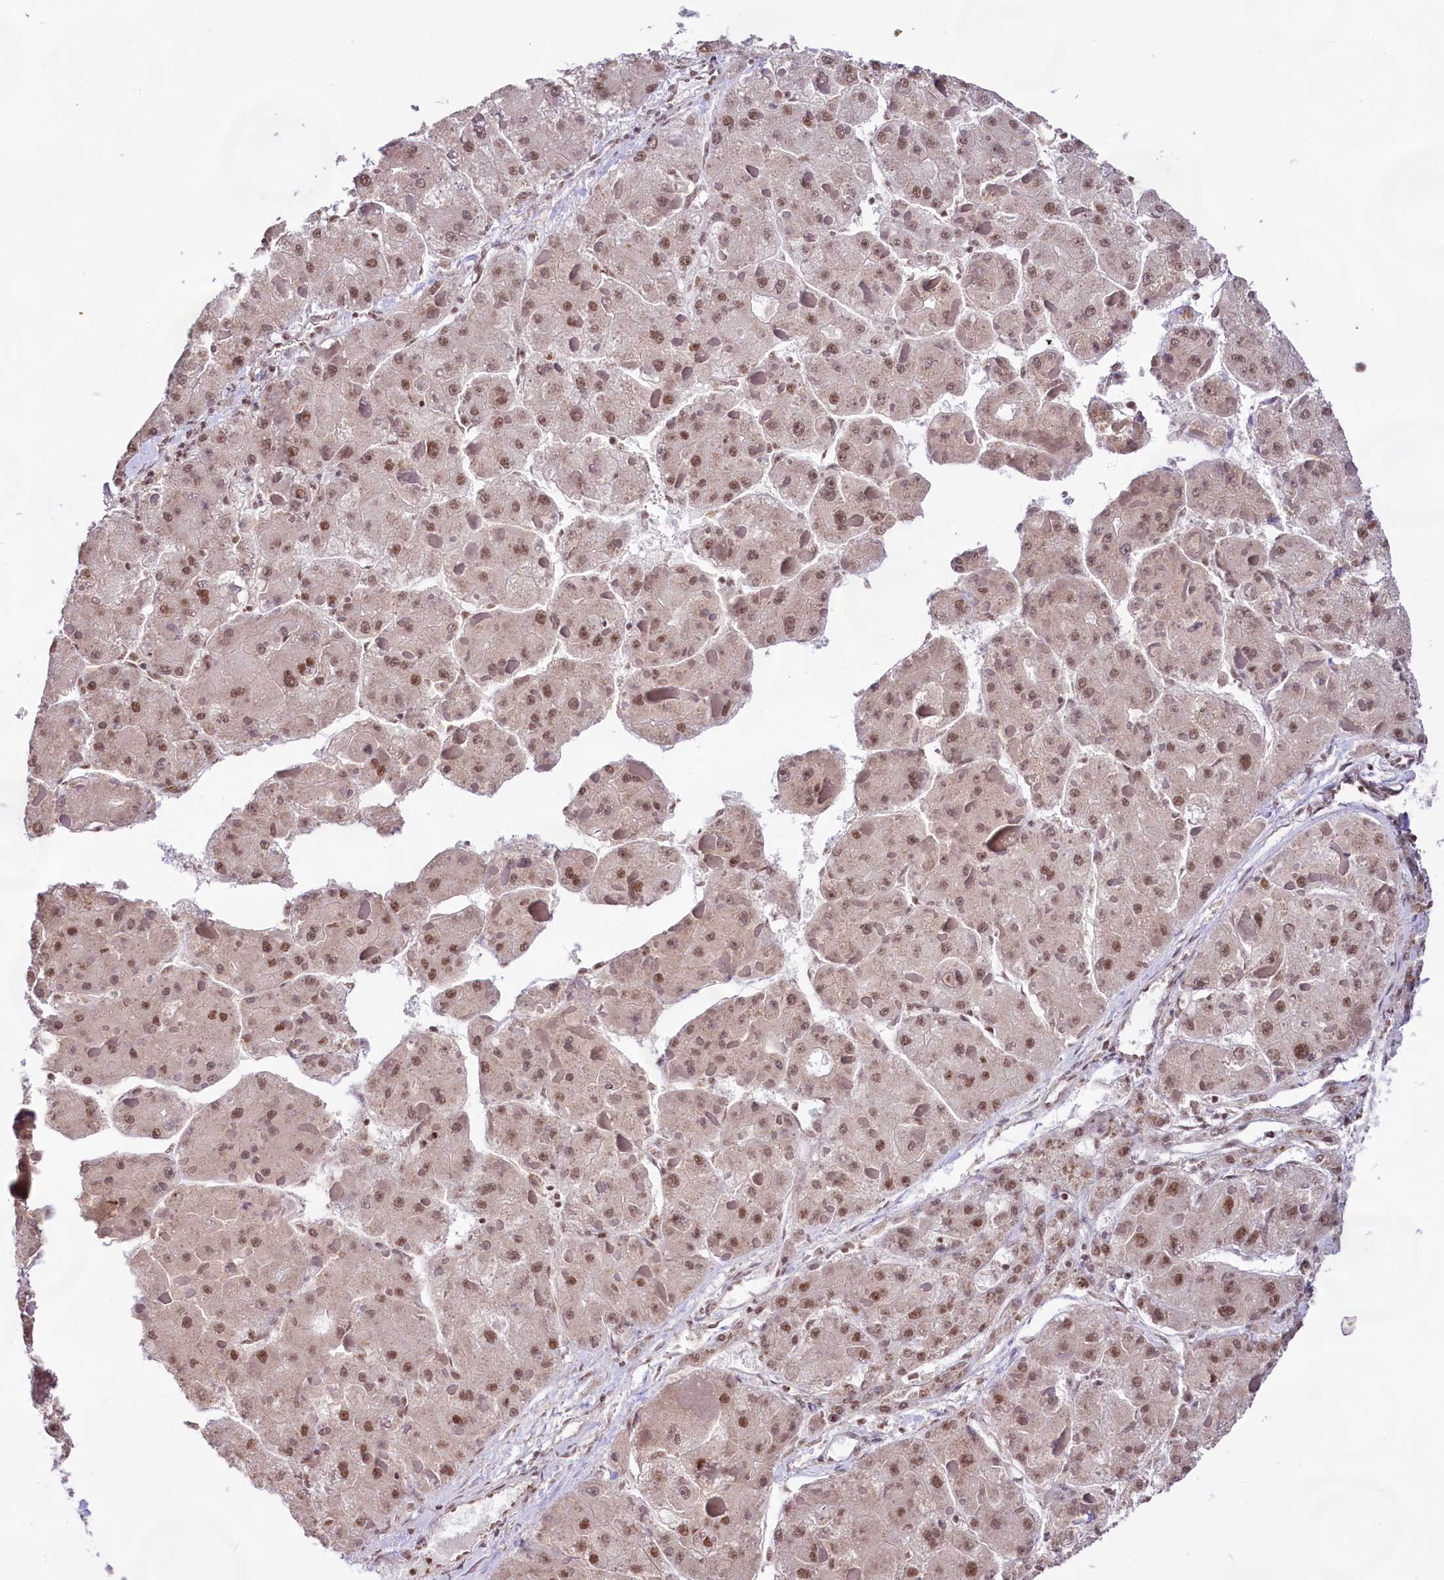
{"staining": {"intensity": "strong", "quantity": ">75%", "location": "nuclear"}, "tissue": "liver cancer", "cell_type": "Tumor cells", "image_type": "cancer", "snomed": [{"axis": "morphology", "description": "Carcinoma, Hepatocellular, NOS"}, {"axis": "topography", "description": "Liver"}], "caption": "Strong nuclear protein staining is present in approximately >75% of tumor cells in liver cancer (hepatocellular carcinoma).", "gene": "HIRA", "patient": {"sex": "female", "age": 73}}